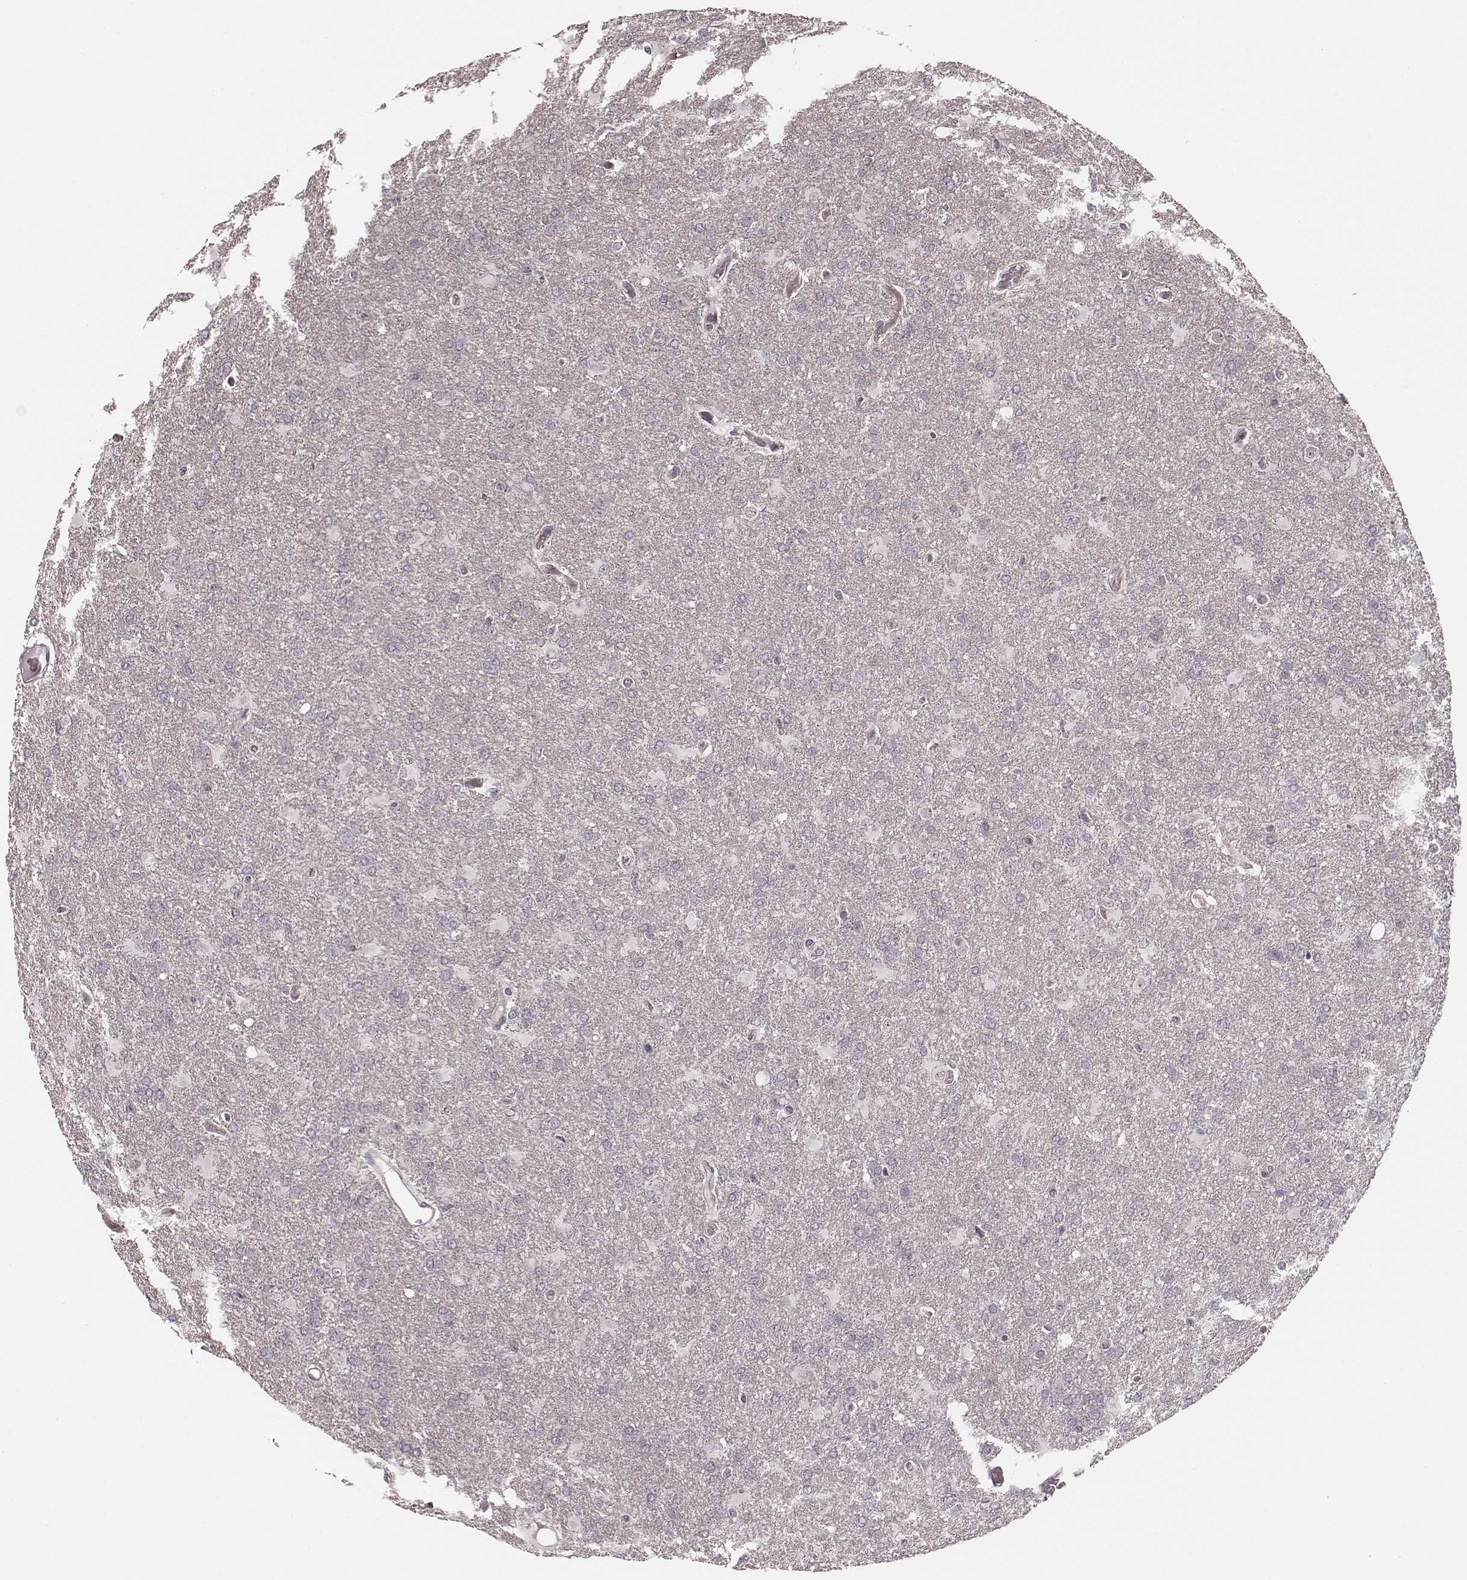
{"staining": {"intensity": "negative", "quantity": "none", "location": "none"}, "tissue": "glioma", "cell_type": "Tumor cells", "image_type": "cancer", "snomed": [{"axis": "morphology", "description": "Glioma, malignant, High grade"}, {"axis": "topography", "description": "Brain"}], "caption": "Immunohistochemical staining of human glioma reveals no significant positivity in tumor cells.", "gene": "RPGRIP1", "patient": {"sex": "male", "age": 68}}